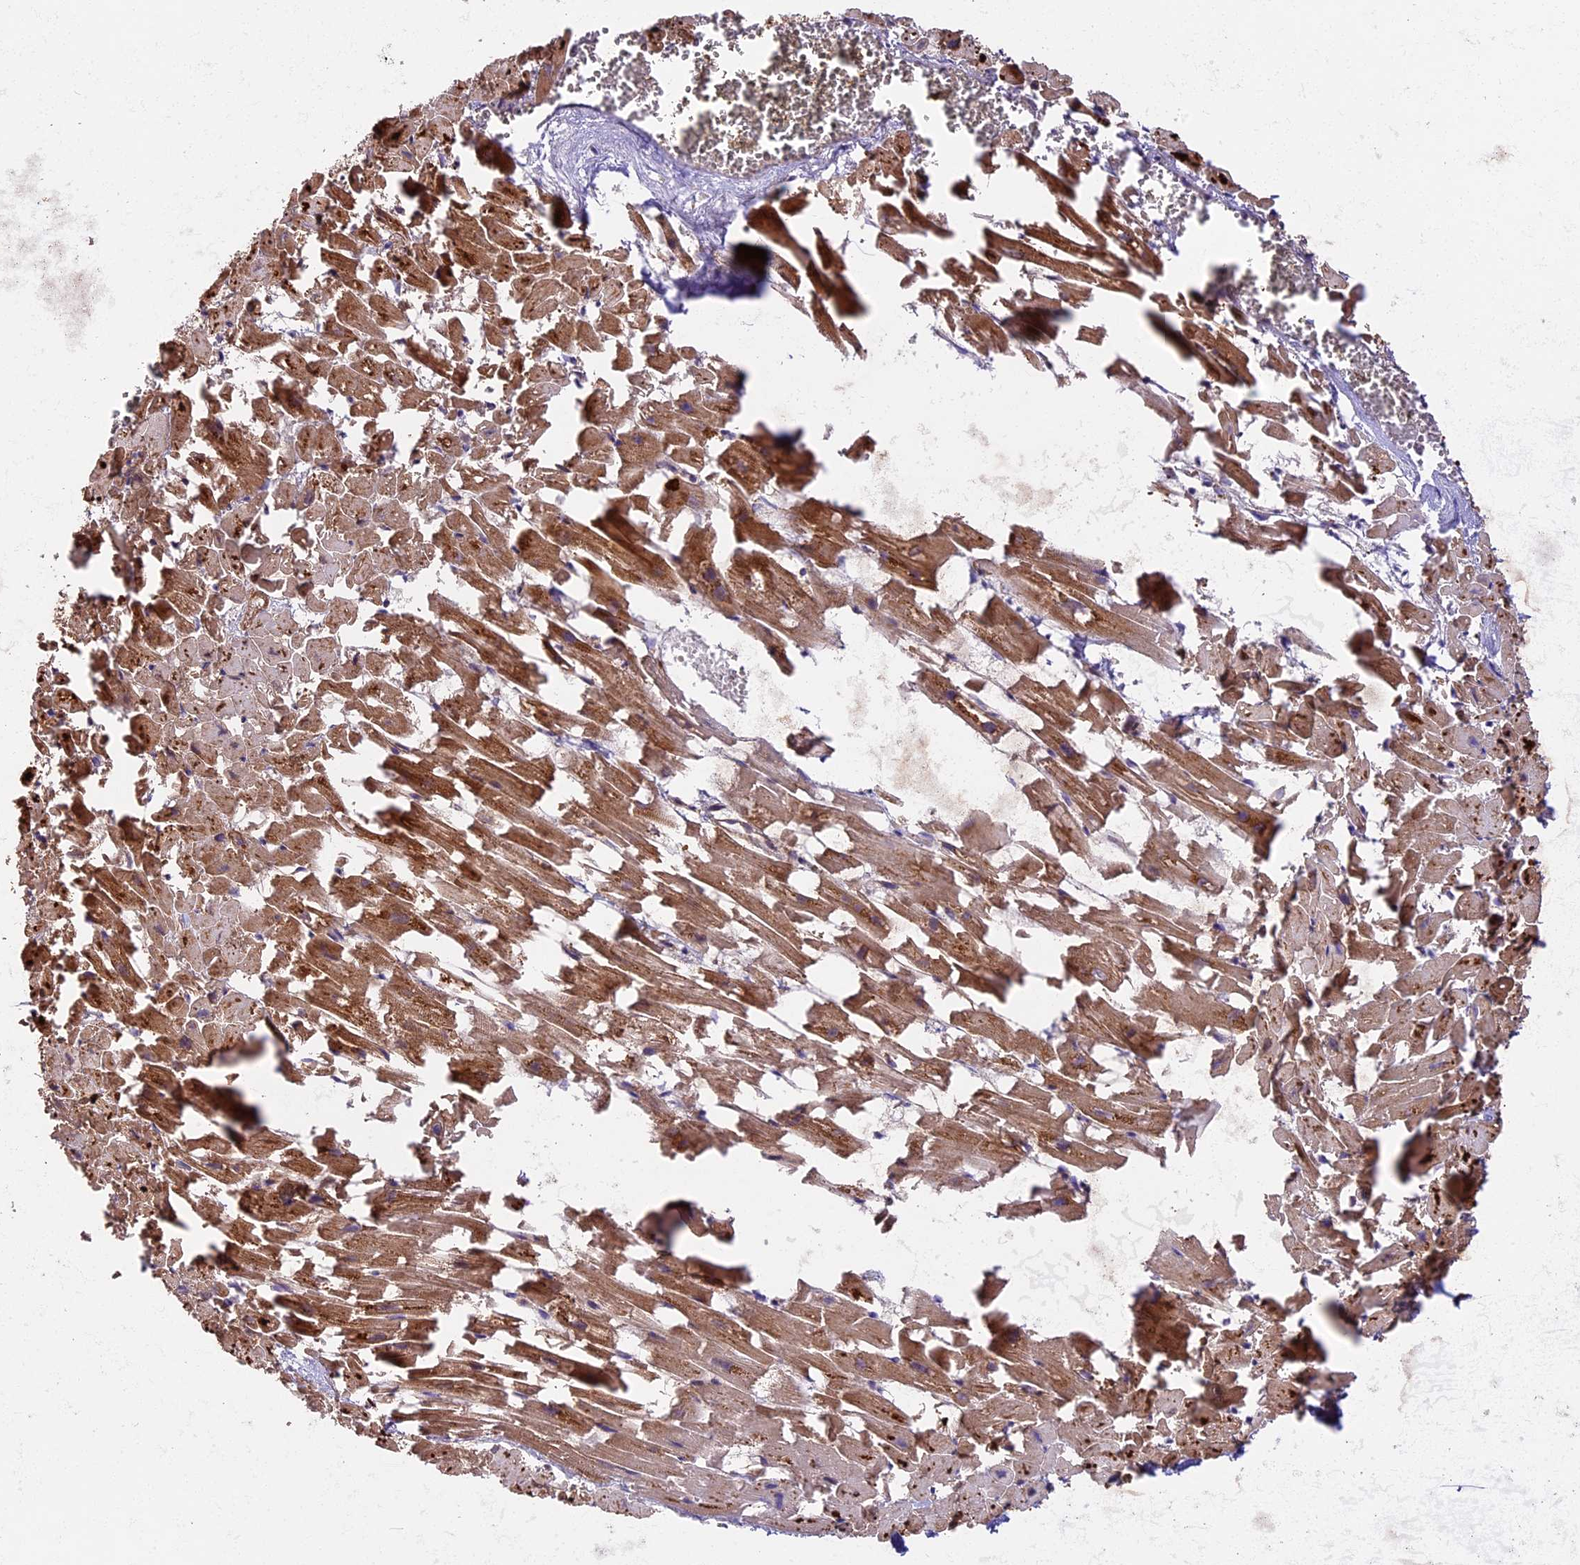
{"staining": {"intensity": "strong", "quantity": ">75%", "location": "cytoplasmic/membranous"}, "tissue": "heart muscle", "cell_type": "Cardiomyocytes", "image_type": "normal", "snomed": [{"axis": "morphology", "description": "Normal tissue, NOS"}, {"axis": "topography", "description": "Heart"}], "caption": "Protein expression analysis of unremarkable human heart muscle reveals strong cytoplasmic/membranous staining in about >75% of cardiomyocytes. Ihc stains the protein in brown and the nuclei are stained blue.", "gene": "NDUFA8", "patient": {"sex": "female", "age": 64}}